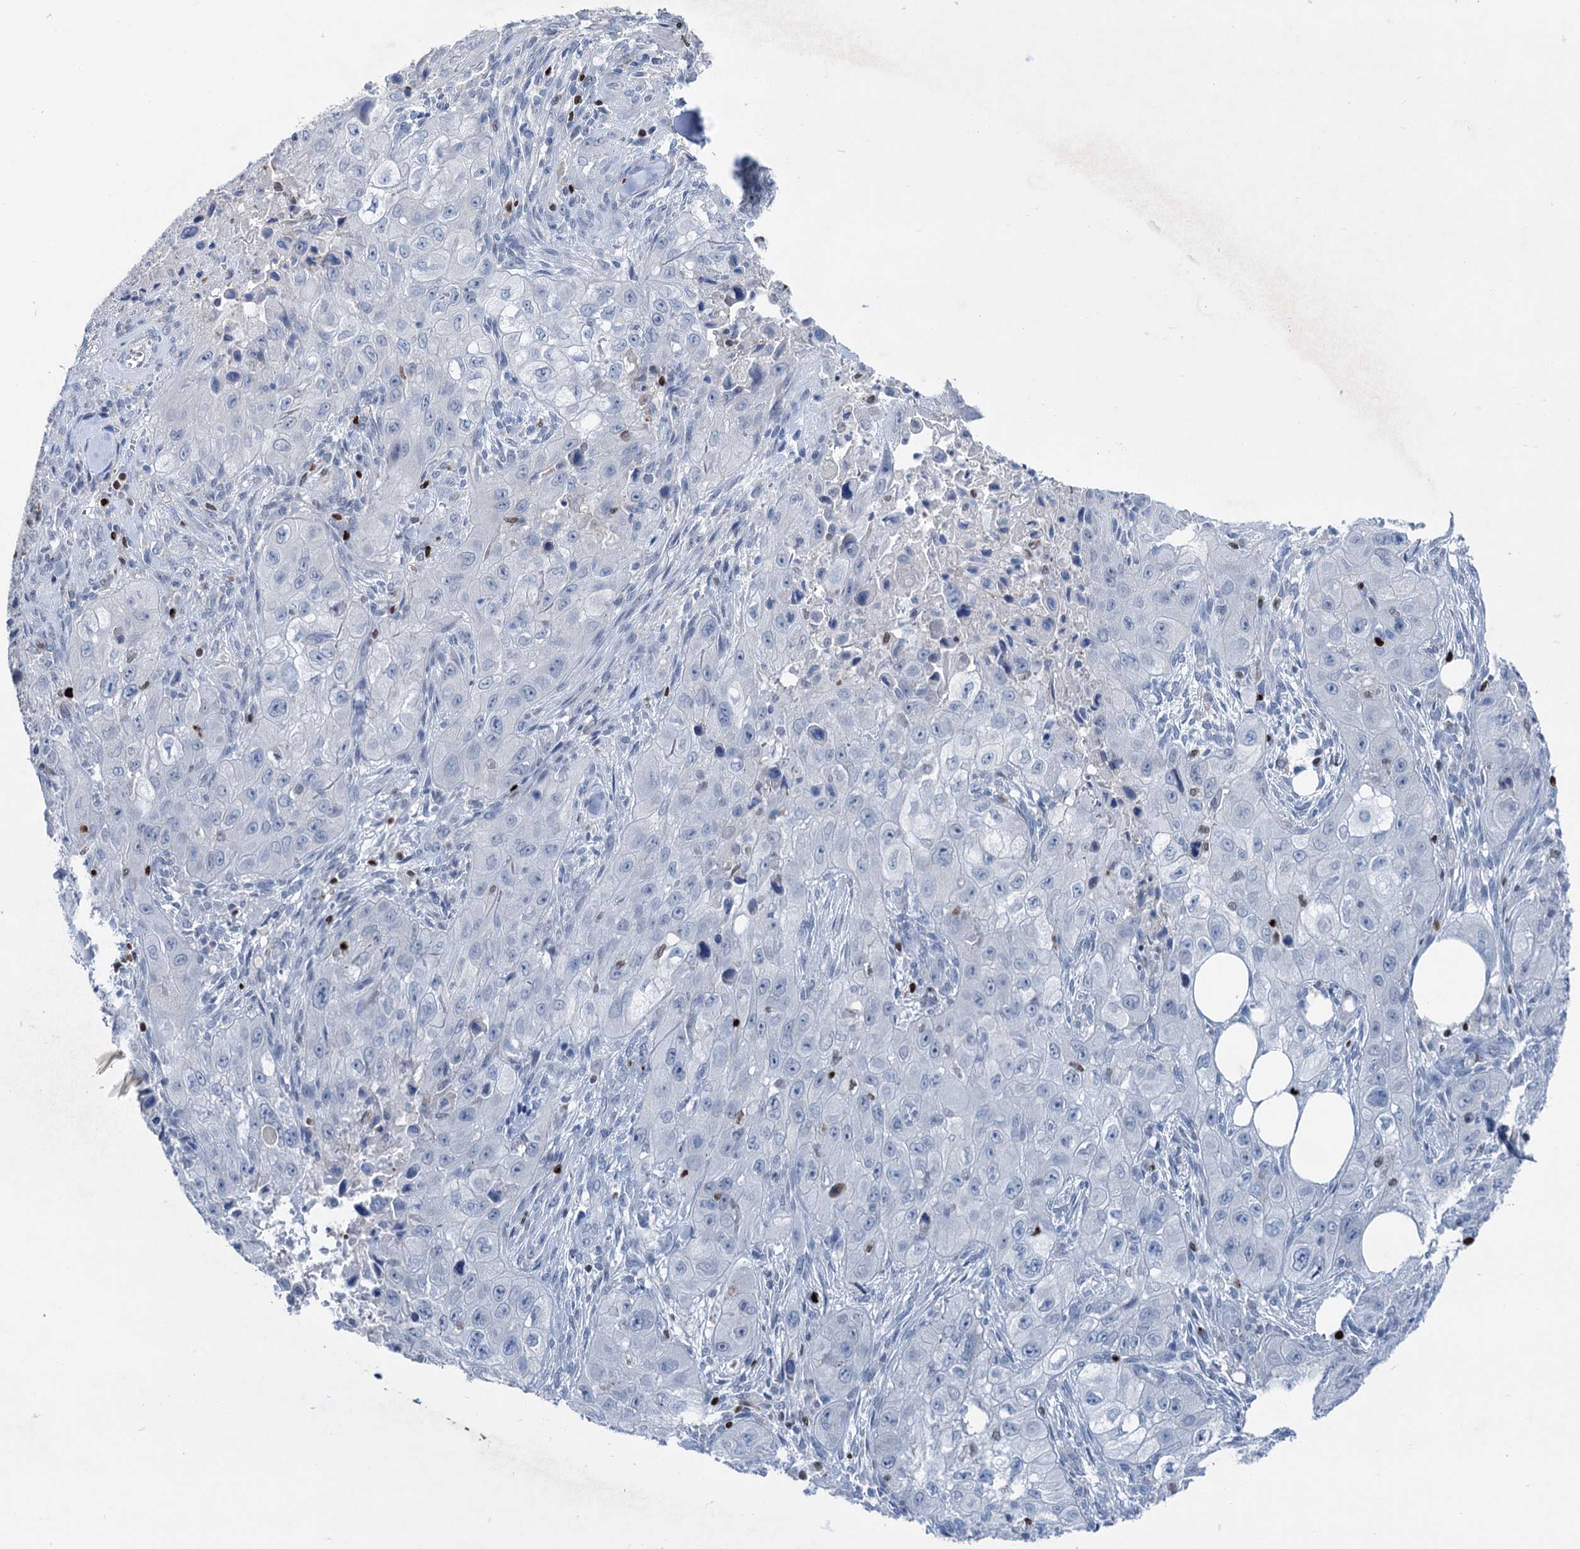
{"staining": {"intensity": "negative", "quantity": "none", "location": "none"}, "tissue": "skin cancer", "cell_type": "Tumor cells", "image_type": "cancer", "snomed": [{"axis": "morphology", "description": "Squamous cell carcinoma, NOS"}, {"axis": "topography", "description": "Skin"}, {"axis": "topography", "description": "Subcutis"}], "caption": "Skin cancer stained for a protein using immunohistochemistry (IHC) shows no expression tumor cells.", "gene": "ELP4", "patient": {"sex": "male", "age": 73}}